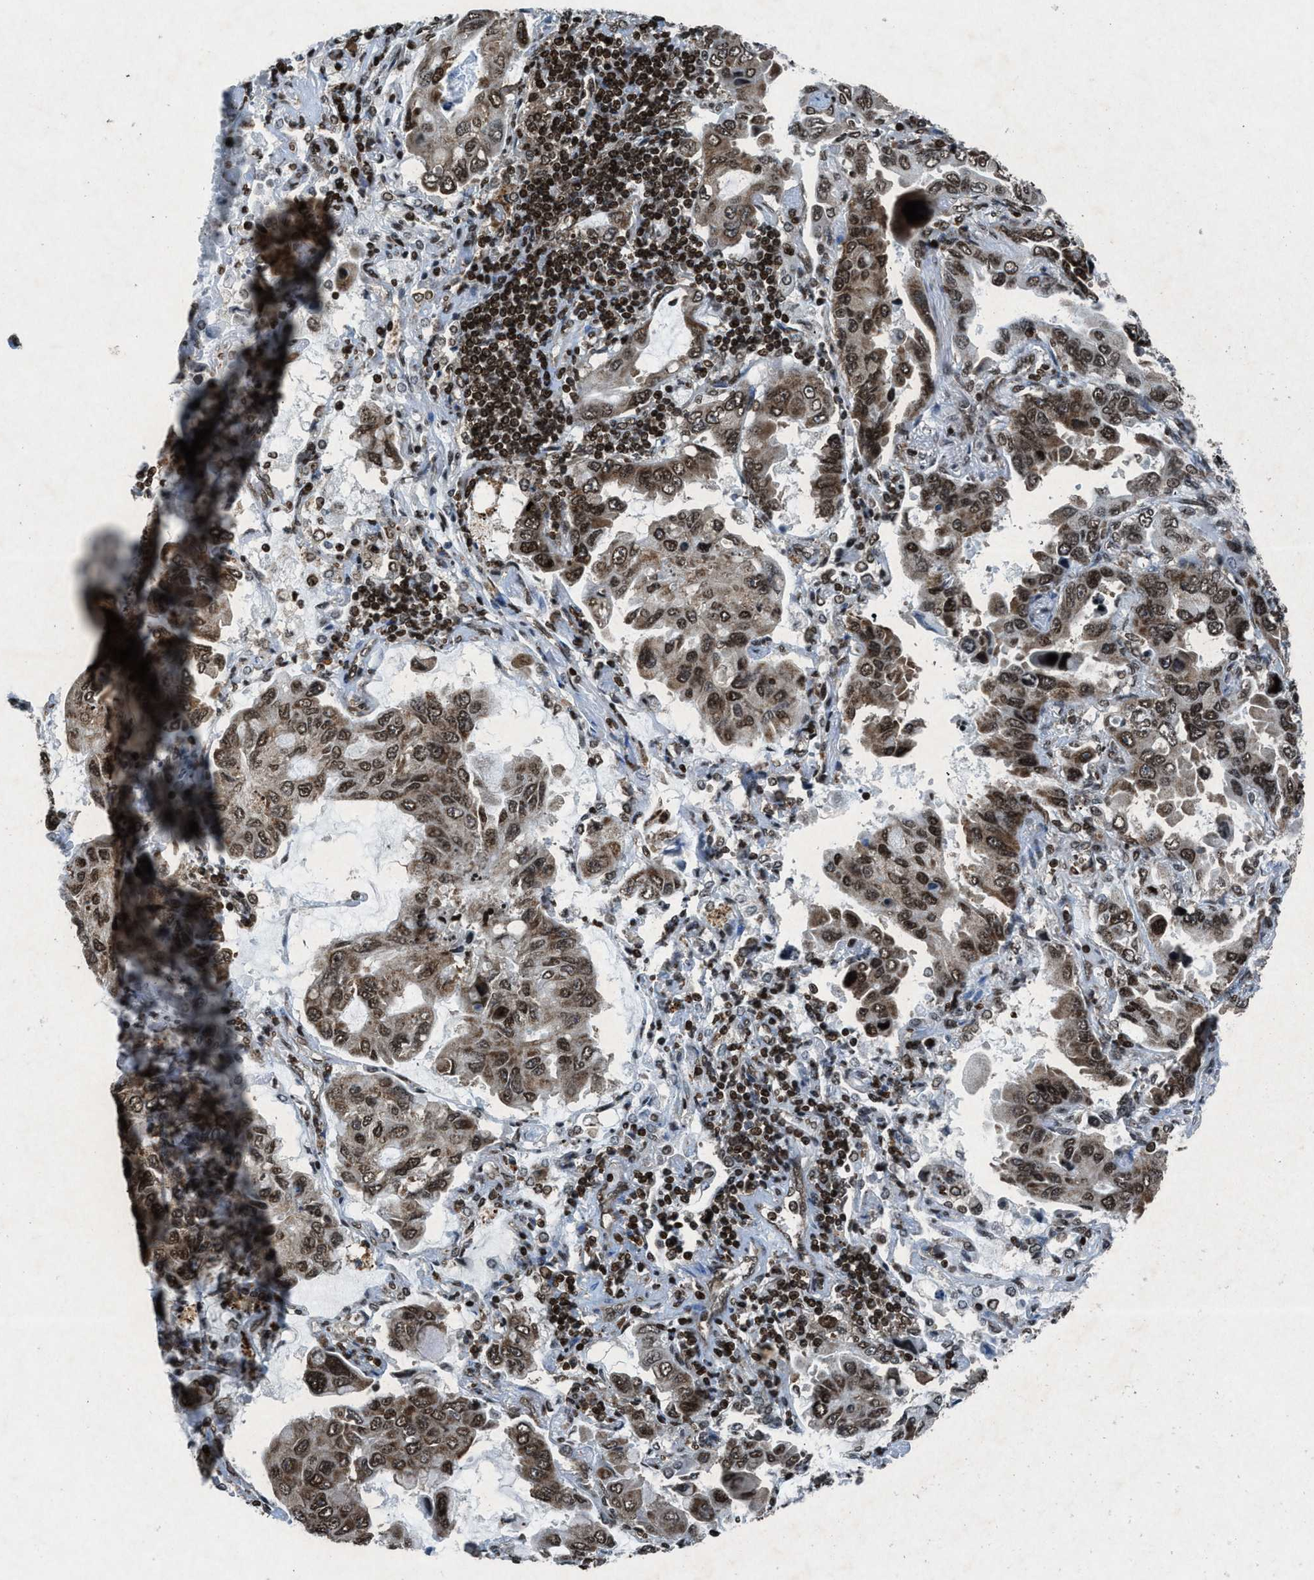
{"staining": {"intensity": "moderate", "quantity": ">75%", "location": "nuclear"}, "tissue": "lung cancer", "cell_type": "Tumor cells", "image_type": "cancer", "snomed": [{"axis": "morphology", "description": "Adenocarcinoma, NOS"}, {"axis": "topography", "description": "Lung"}], "caption": "This micrograph shows immunohistochemistry staining of human lung cancer, with medium moderate nuclear staining in approximately >75% of tumor cells.", "gene": "NXF1", "patient": {"sex": "male", "age": 64}}